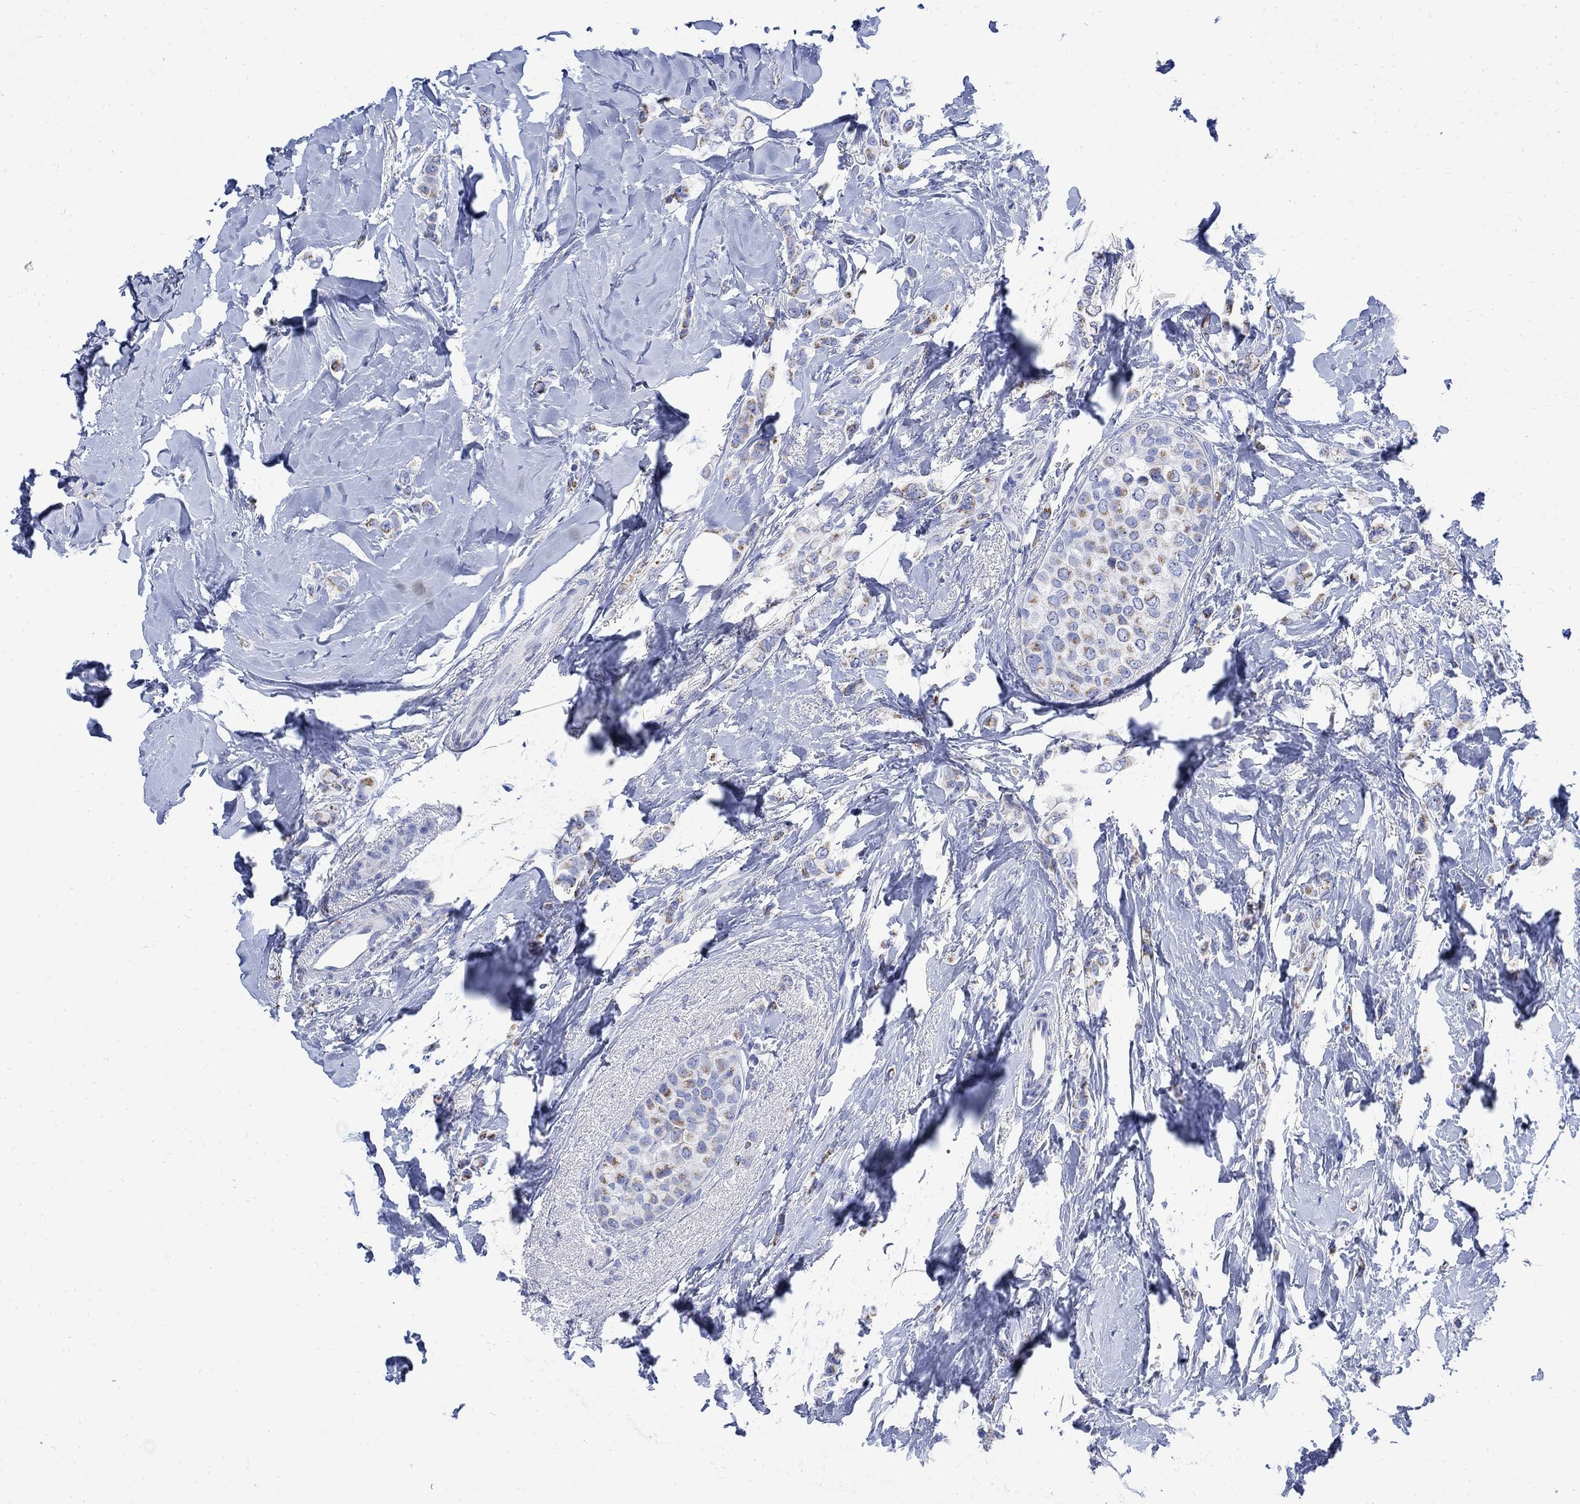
{"staining": {"intensity": "moderate", "quantity": "<25%", "location": "cytoplasmic/membranous"}, "tissue": "breast cancer", "cell_type": "Tumor cells", "image_type": "cancer", "snomed": [{"axis": "morphology", "description": "Lobular carcinoma"}, {"axis": "topography", "description": "Breast"}], "caption": "Lobular carcinoma (breast) tissue demonstrates moderate cytoplasmic/membranous expression in approximately <25% of tumor cells, visualized by immunohistochemistry.", "gene": "CPLX2", "patient": {"sex": "female", "age": 66}}